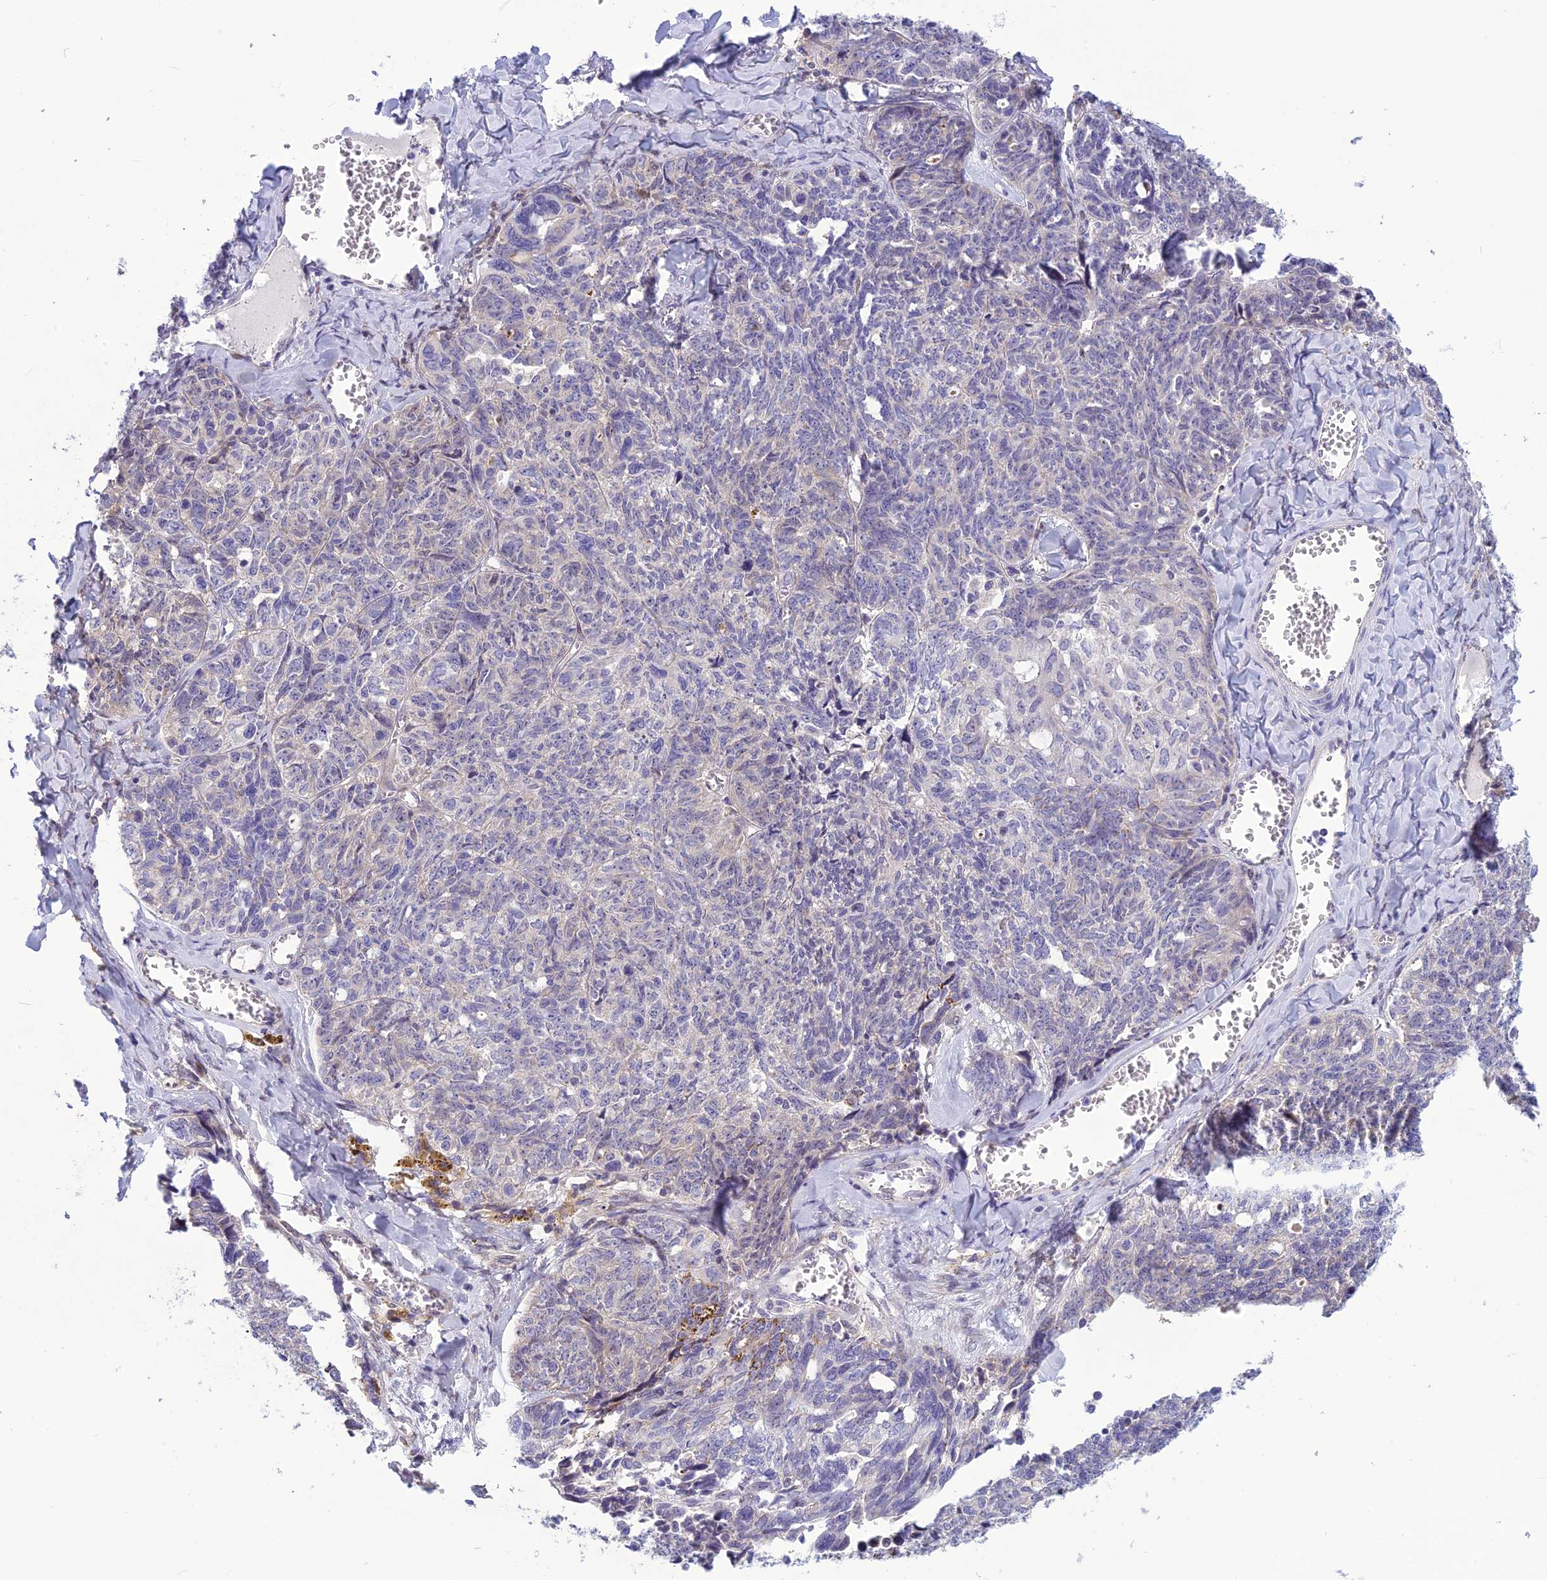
{"staining": {"intensity": "negative", "quantity": "none", "location": "none"}, "tissue": "ovarian cancer", "cell_type": "Tumor cells", "image_type": "cancer", "snomed": [{"axis": "morphology", "description": "Cystadenocarcinoma, serous, NOS"}, {"axis": "topography", "description": "Ovary"}], "caption": "The micrograph reveals no staining of tumor cells in ovarian cancer.", "gene": "PSMF1", "patient": {"sex": "female", "age": 79}}